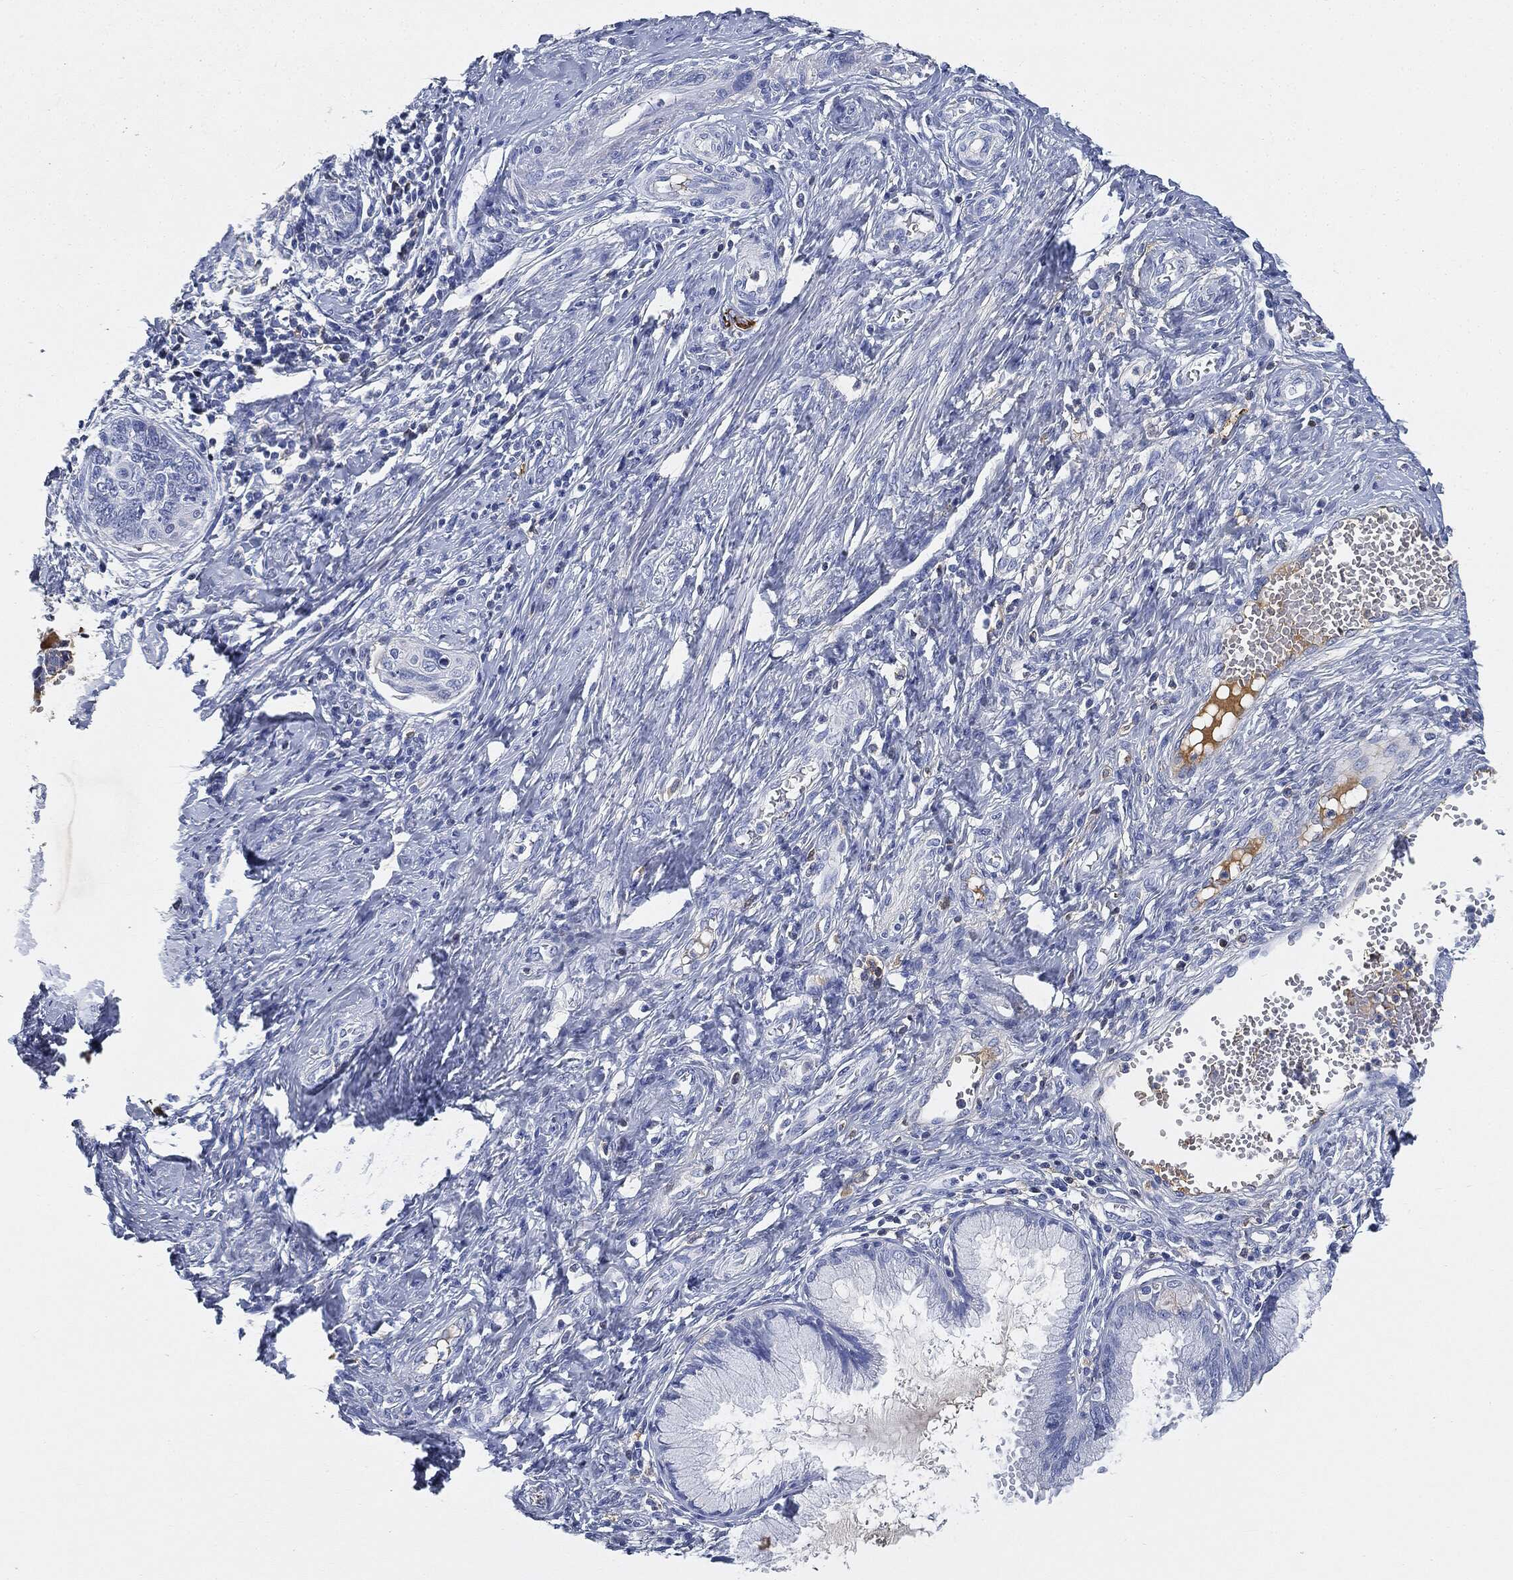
{"staining": {"intensity": "negative", "quantity": "none", "location": "none"}, "tissue": "cervical cancer", "cell_type": "Tumor cells", "image_type": "cancer", "snomed": [{"axis": "morphology", "description": "Normal tissue, NOS"}, {"axis": "morphology", "description": "Squamous cell carcinoma, NOS"}, {"axis": "topography", "description": "Cervix"}], "caption": "Immunohistochemical staining of cervical cancer (squamous cell carcinoma) displays no significant expression in tumor cells.", "gene": "IGLV6-57", "patient": {"sex": "female", "age": 39}}